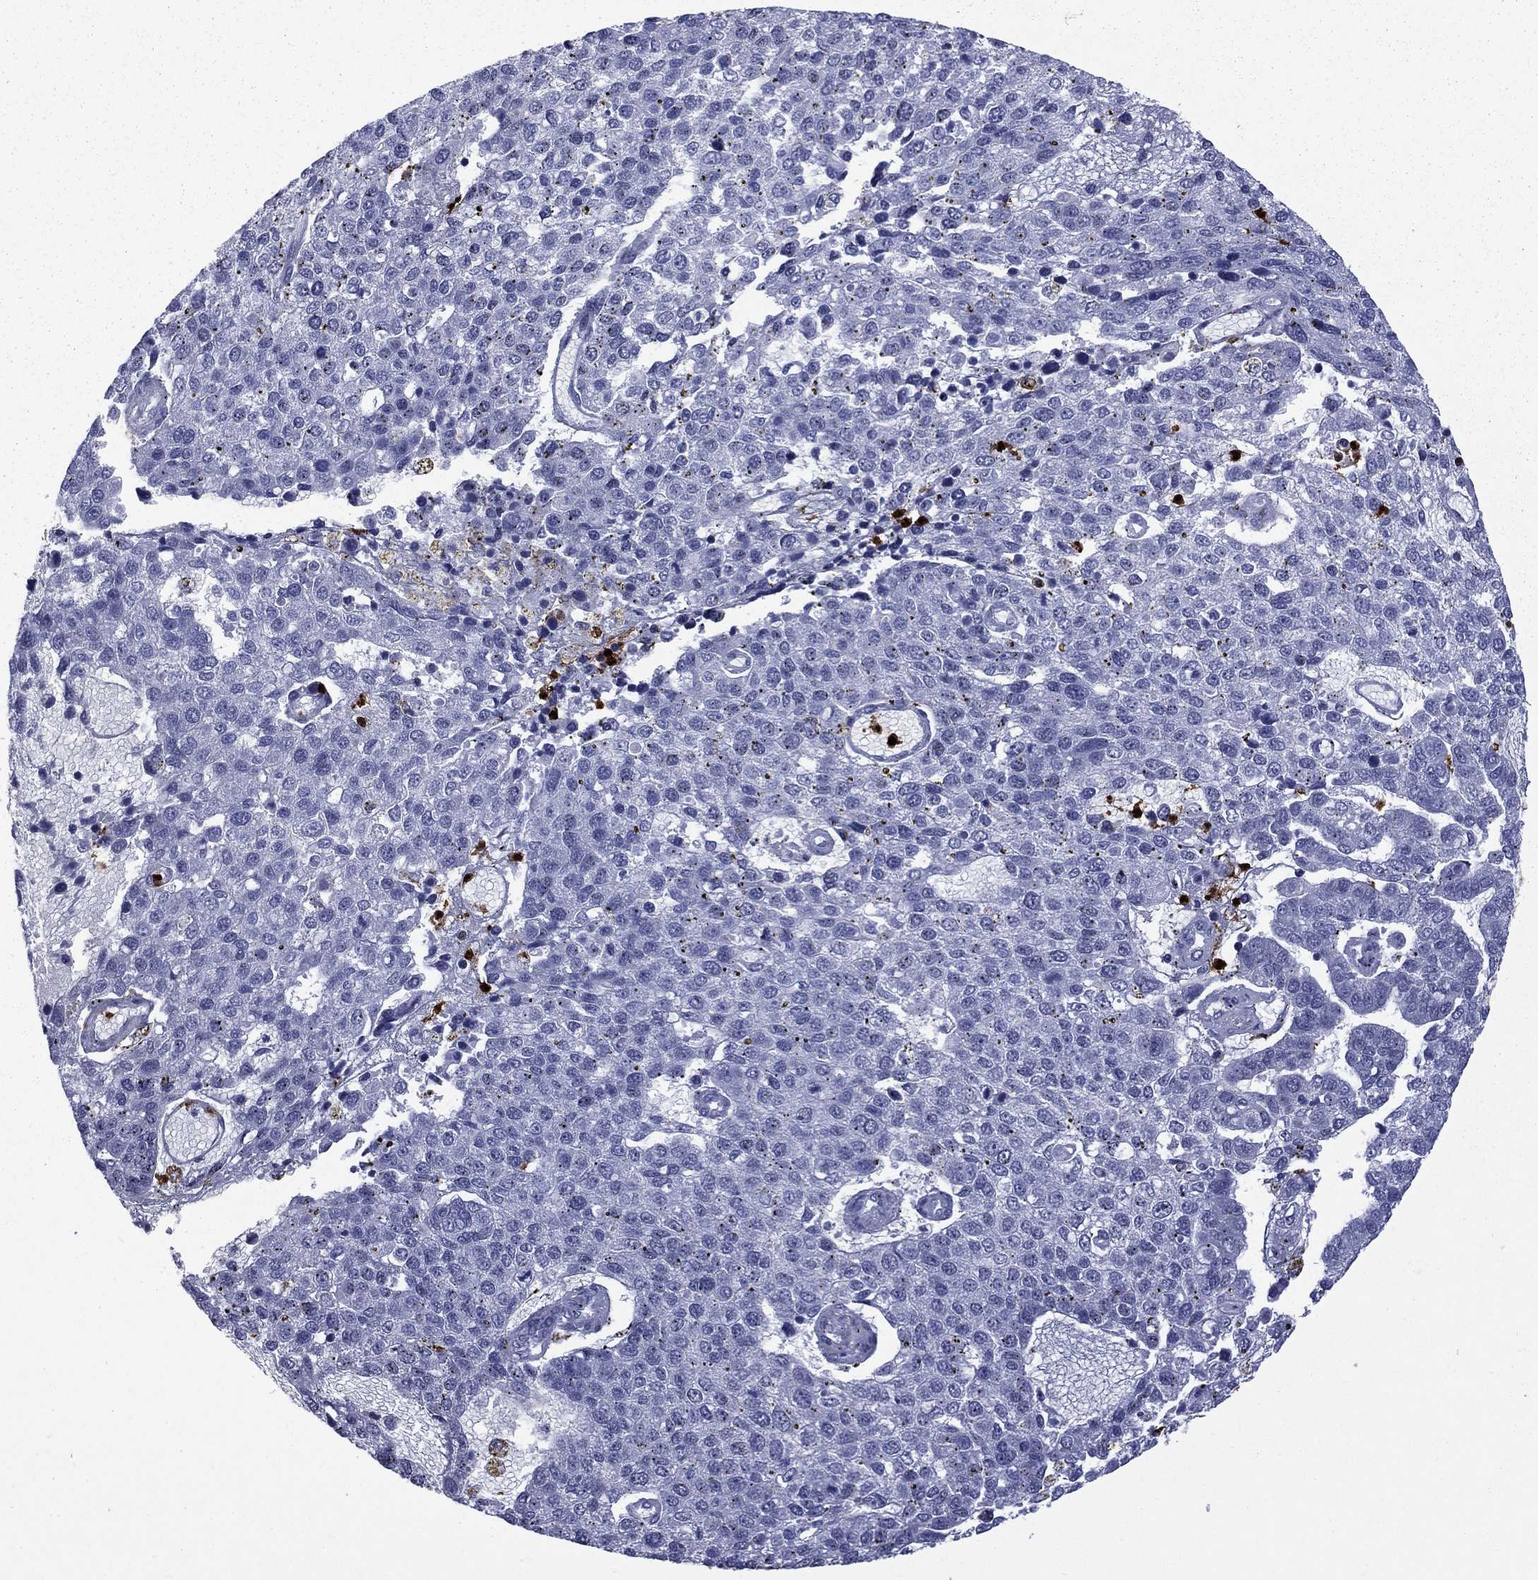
{"staining": {"intensity": "negative", "quantity": "none", "location": "none"}, "tissue": "pancreatic cancer", "cell_type": "Tumor cells", "image_type": "cancer", "snomed": [{"axis": "morphology", "description": "Adenocarcinoma, NOS"}, {"axis": "topography", "description": "Pancreas"}], "caption": "High power microscopy image of an immunohistochemistry (IHC) photomicrograph of pancreatic cancer (adenocarcinoma), revealing no significant staining in tumor cells.", "gene": "TRIM29", "patient": {"sex": "female", "age": 61}}